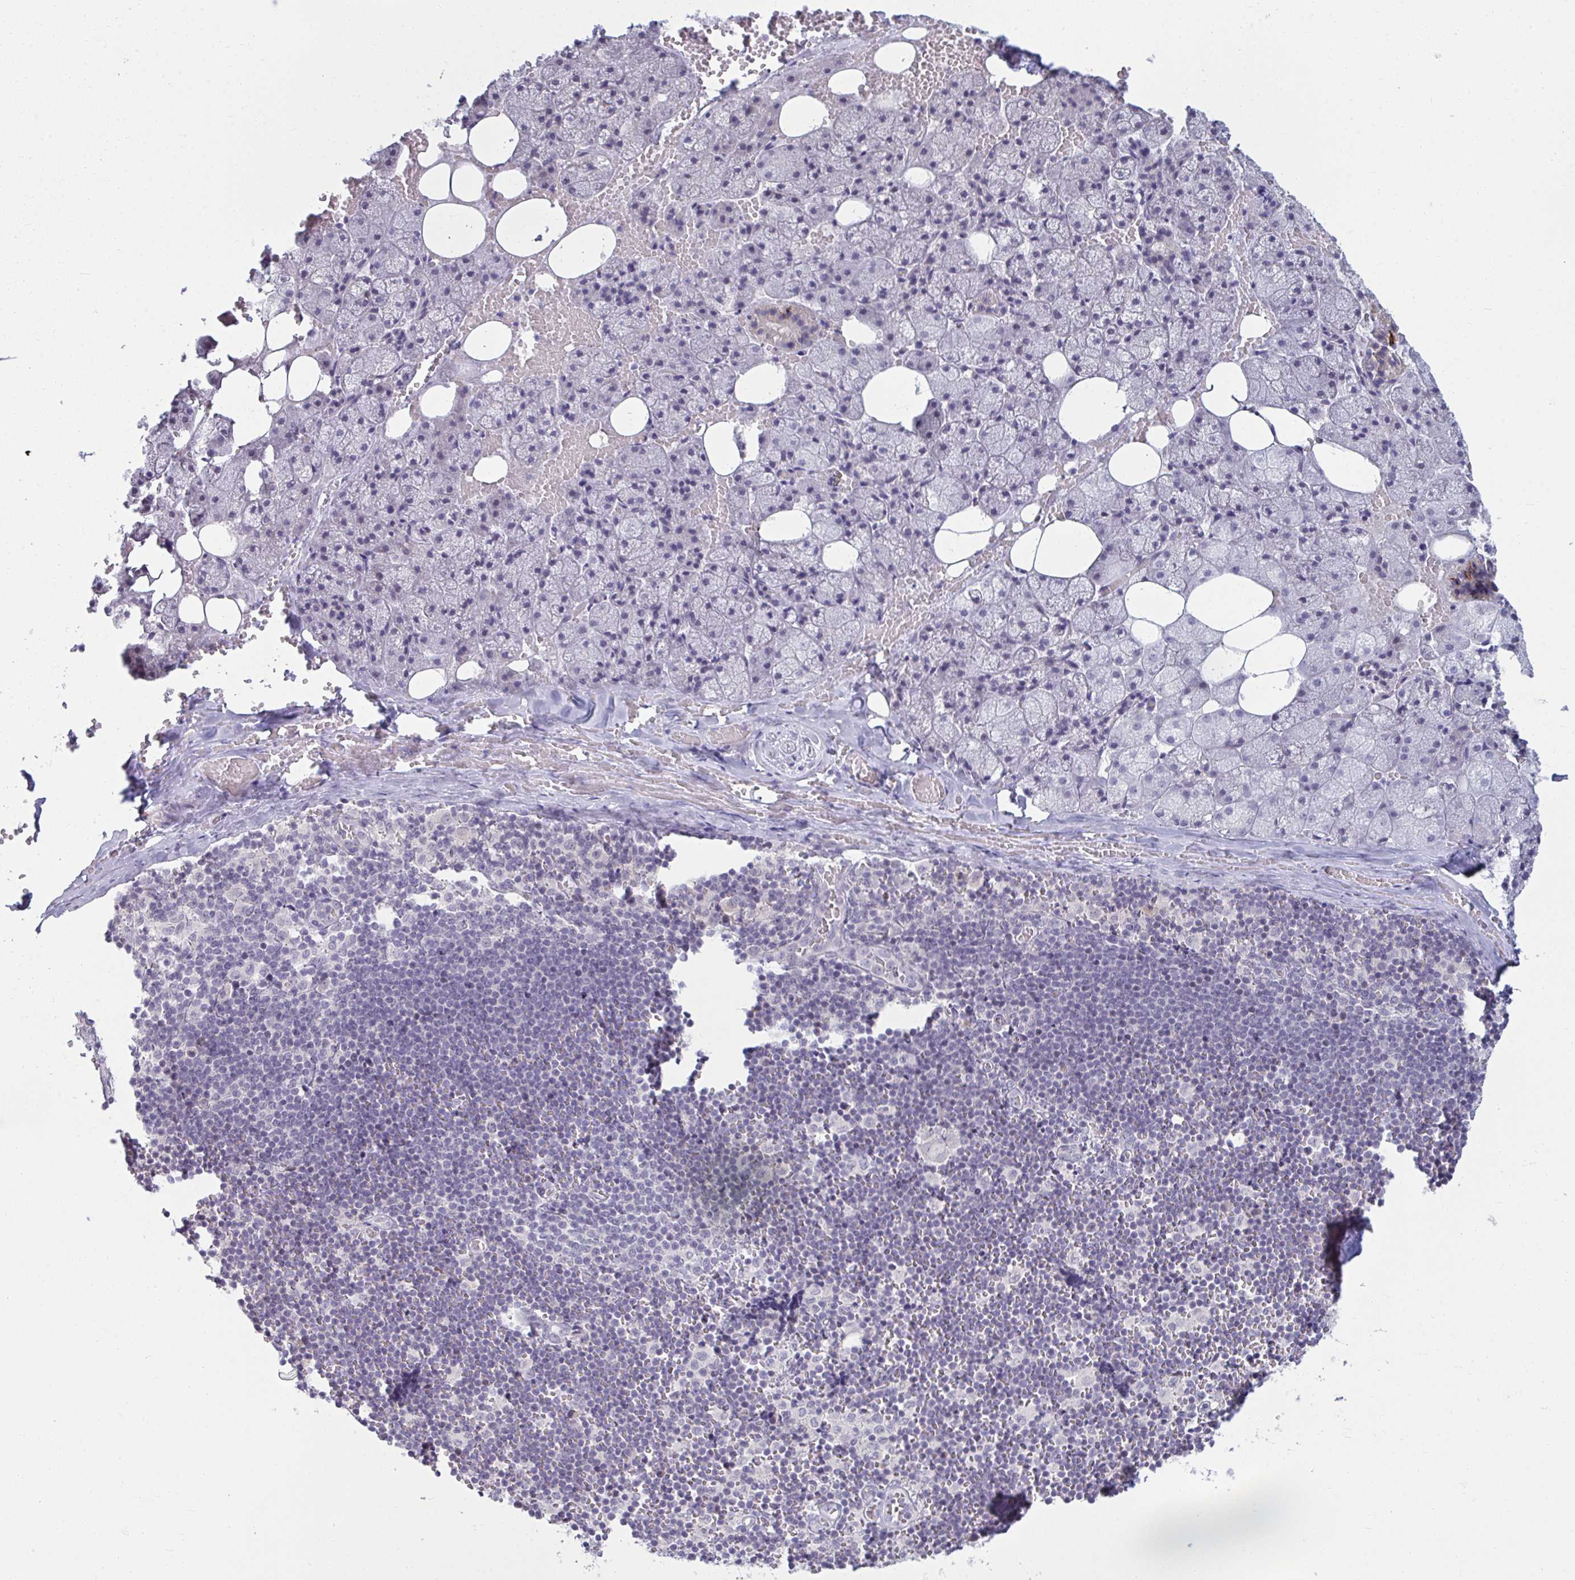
{"staining": {"intensity": "weak", "quantity": "<25%", "location": "cytoplasmic/membranous"}, "tissue": "salivary gland", "cell_type": "Glandular cells", "image_type": "normal", "snomed": [{"axis": "morphology", "description": "Normal tissue, NOS"}, {"axis": "topography", "description": "Salivary gland"}, {"axis": "topography", "description": "Peripheral nerve tissue"}], "caption": "A micrograph of salivary gland stained for a protein shows no brown staining in glandular cells. (Immunohistochemistry, brightfield microscopy, high magnification).", "gene": "RNASEH1", "patient": {"sex": "male", "age": 38}}